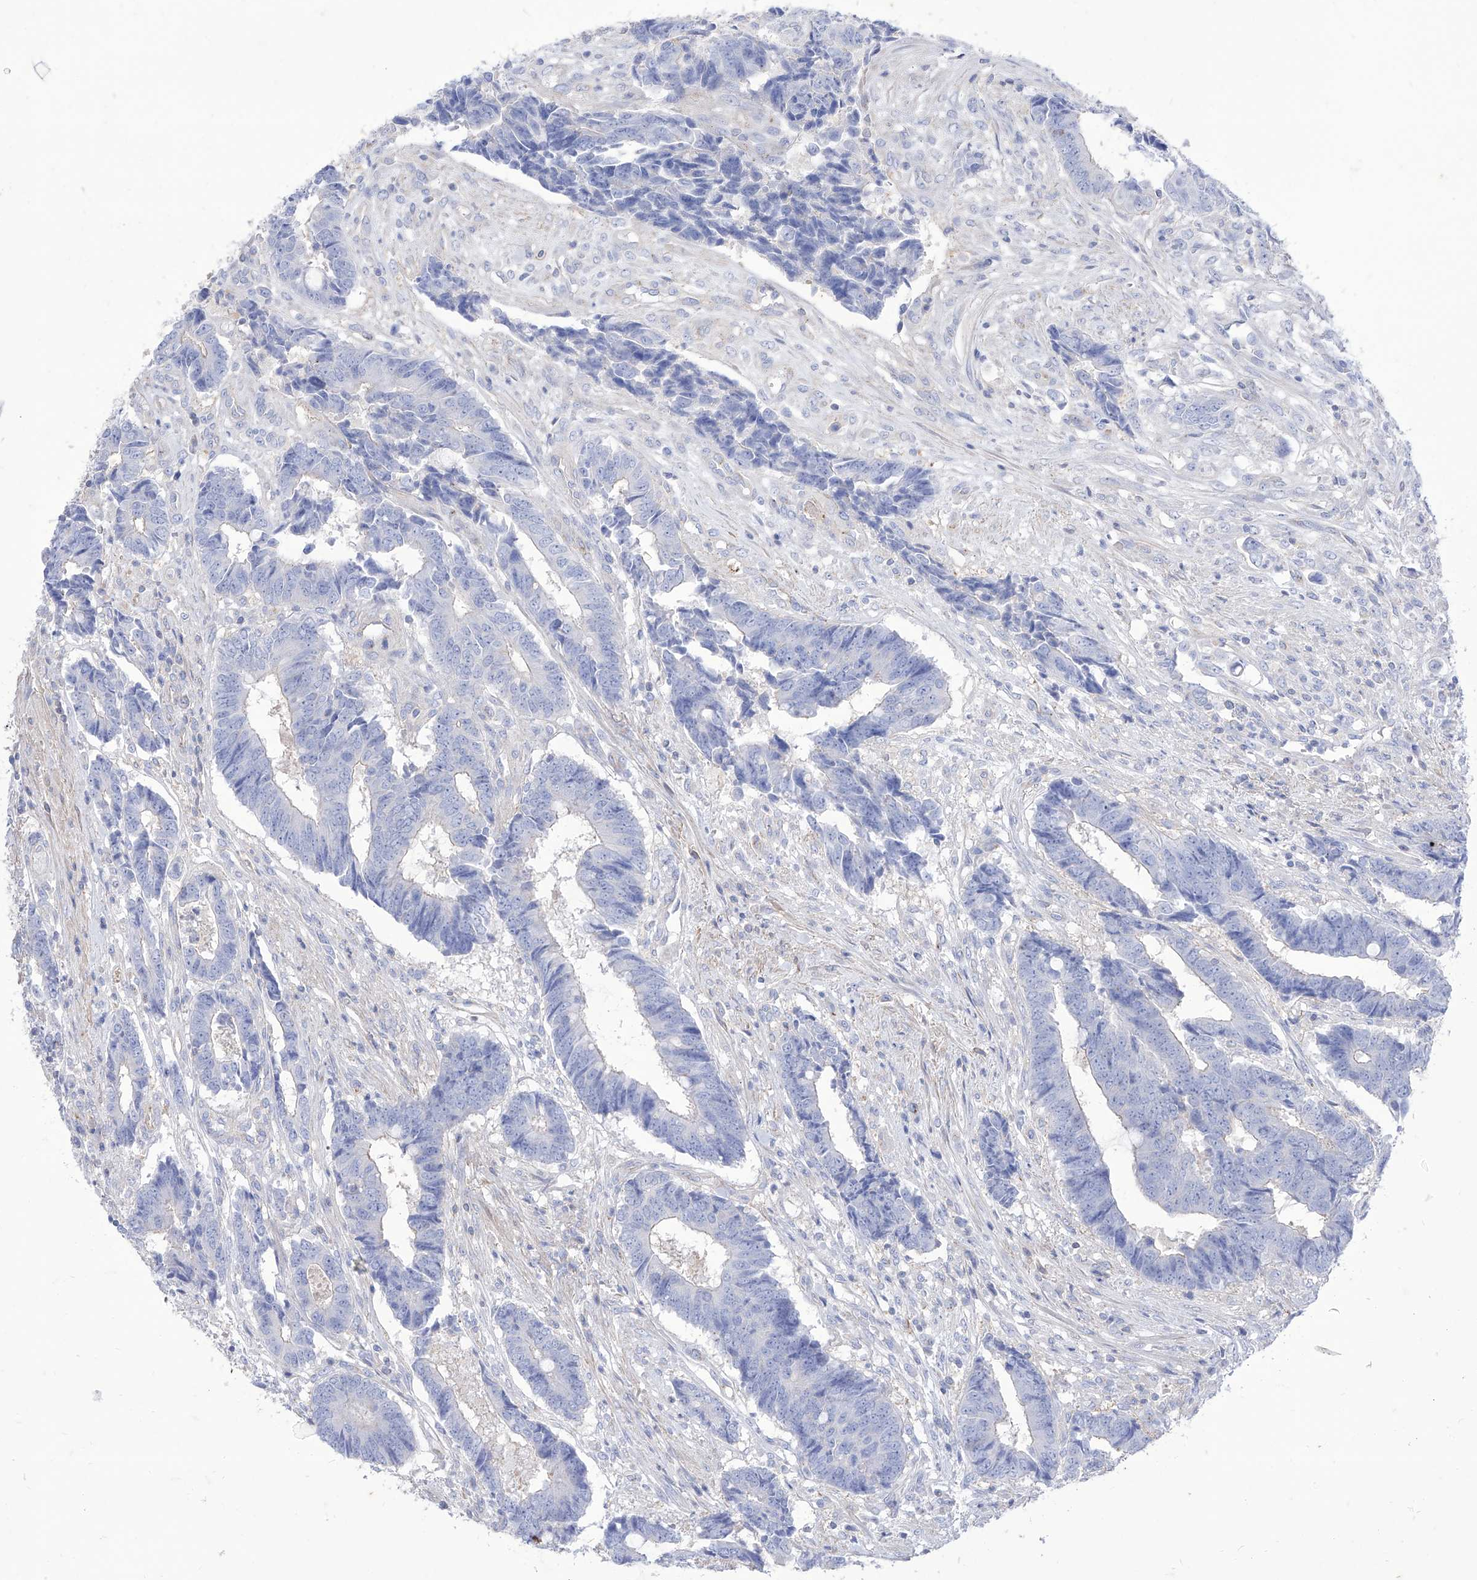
{"staining": {"intensity": "negative", "quantity": "none", "location": "none"}, "tissue": "colorectal cancer", "cell_type": "Tumor cells", "image_type": "cancer", "snomed": [{"axis": "morphology", "description": "Adenocarcinoma, NOS"}, {"axis": "topography", "description": "Rectum"}], "caption": "This is an IHC micrograph of human colorectal cancer (adenocarcinoma). There is no positivity in tumor cells.", "gene": "C1orf74", "patient": {"sex": "male", "age": 84}}